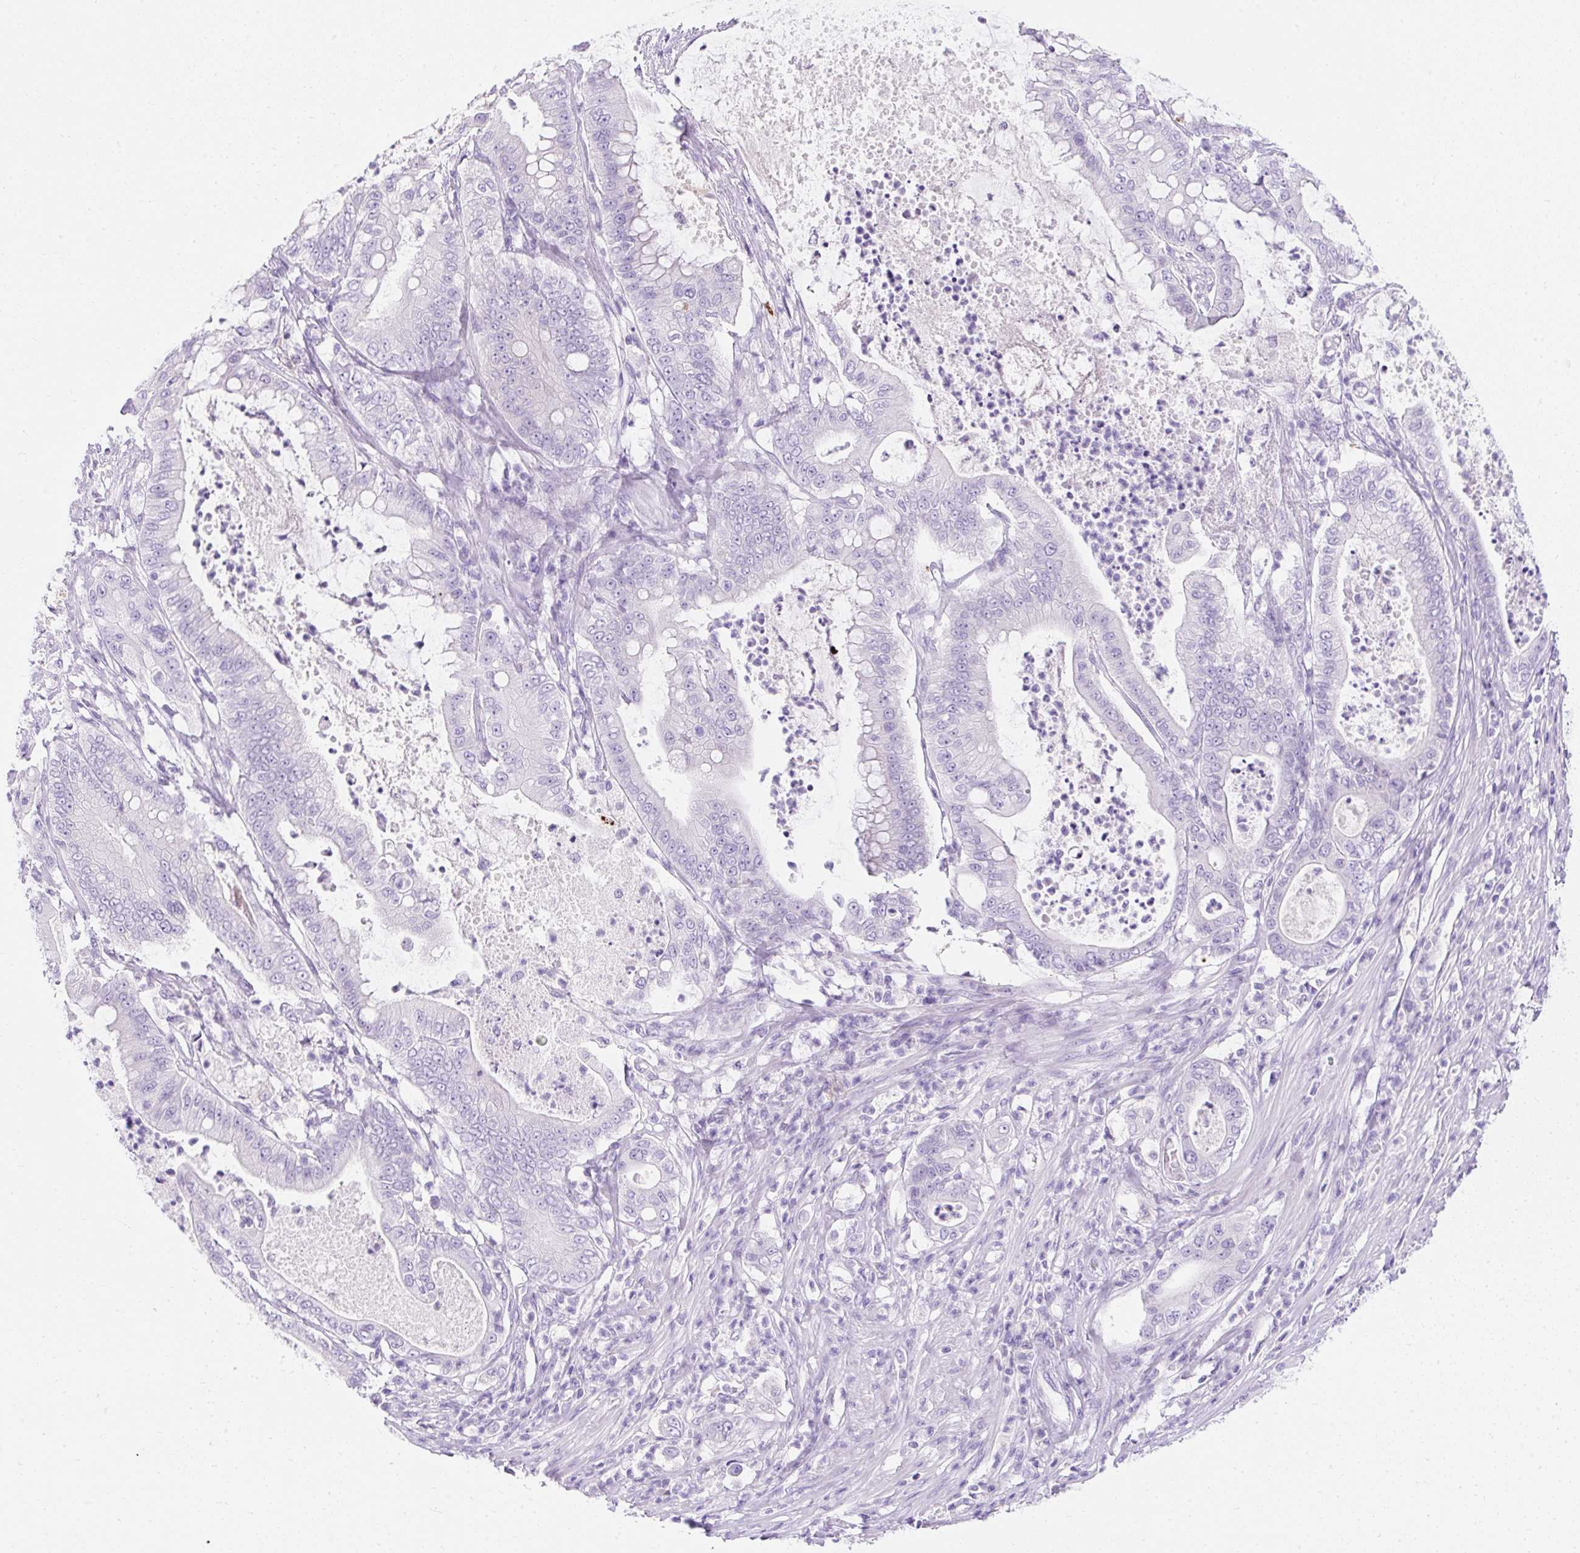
{"staining": {"intensity": "negative", "quantity": "none", "location": "none"}, "tissue": "pancreatic cancer", "cell_type": "Tumor cells", "image_type": "cancer", "snomed": [{"axis": "morphology", "description": "Adenocarcinoma, NOS"}, {"axis": "topography", "description": "Pancreas"}], "caption": "Tumor cells show no significant protein staining in pancreatic cancer (adenocarcinoma). The staining is performed using DAB brown chromogen with nuclei counter-stained in using hematoxylin.", "gene": "APOC4-APOC2", "patient": {"sex": "male", "age": 71}}